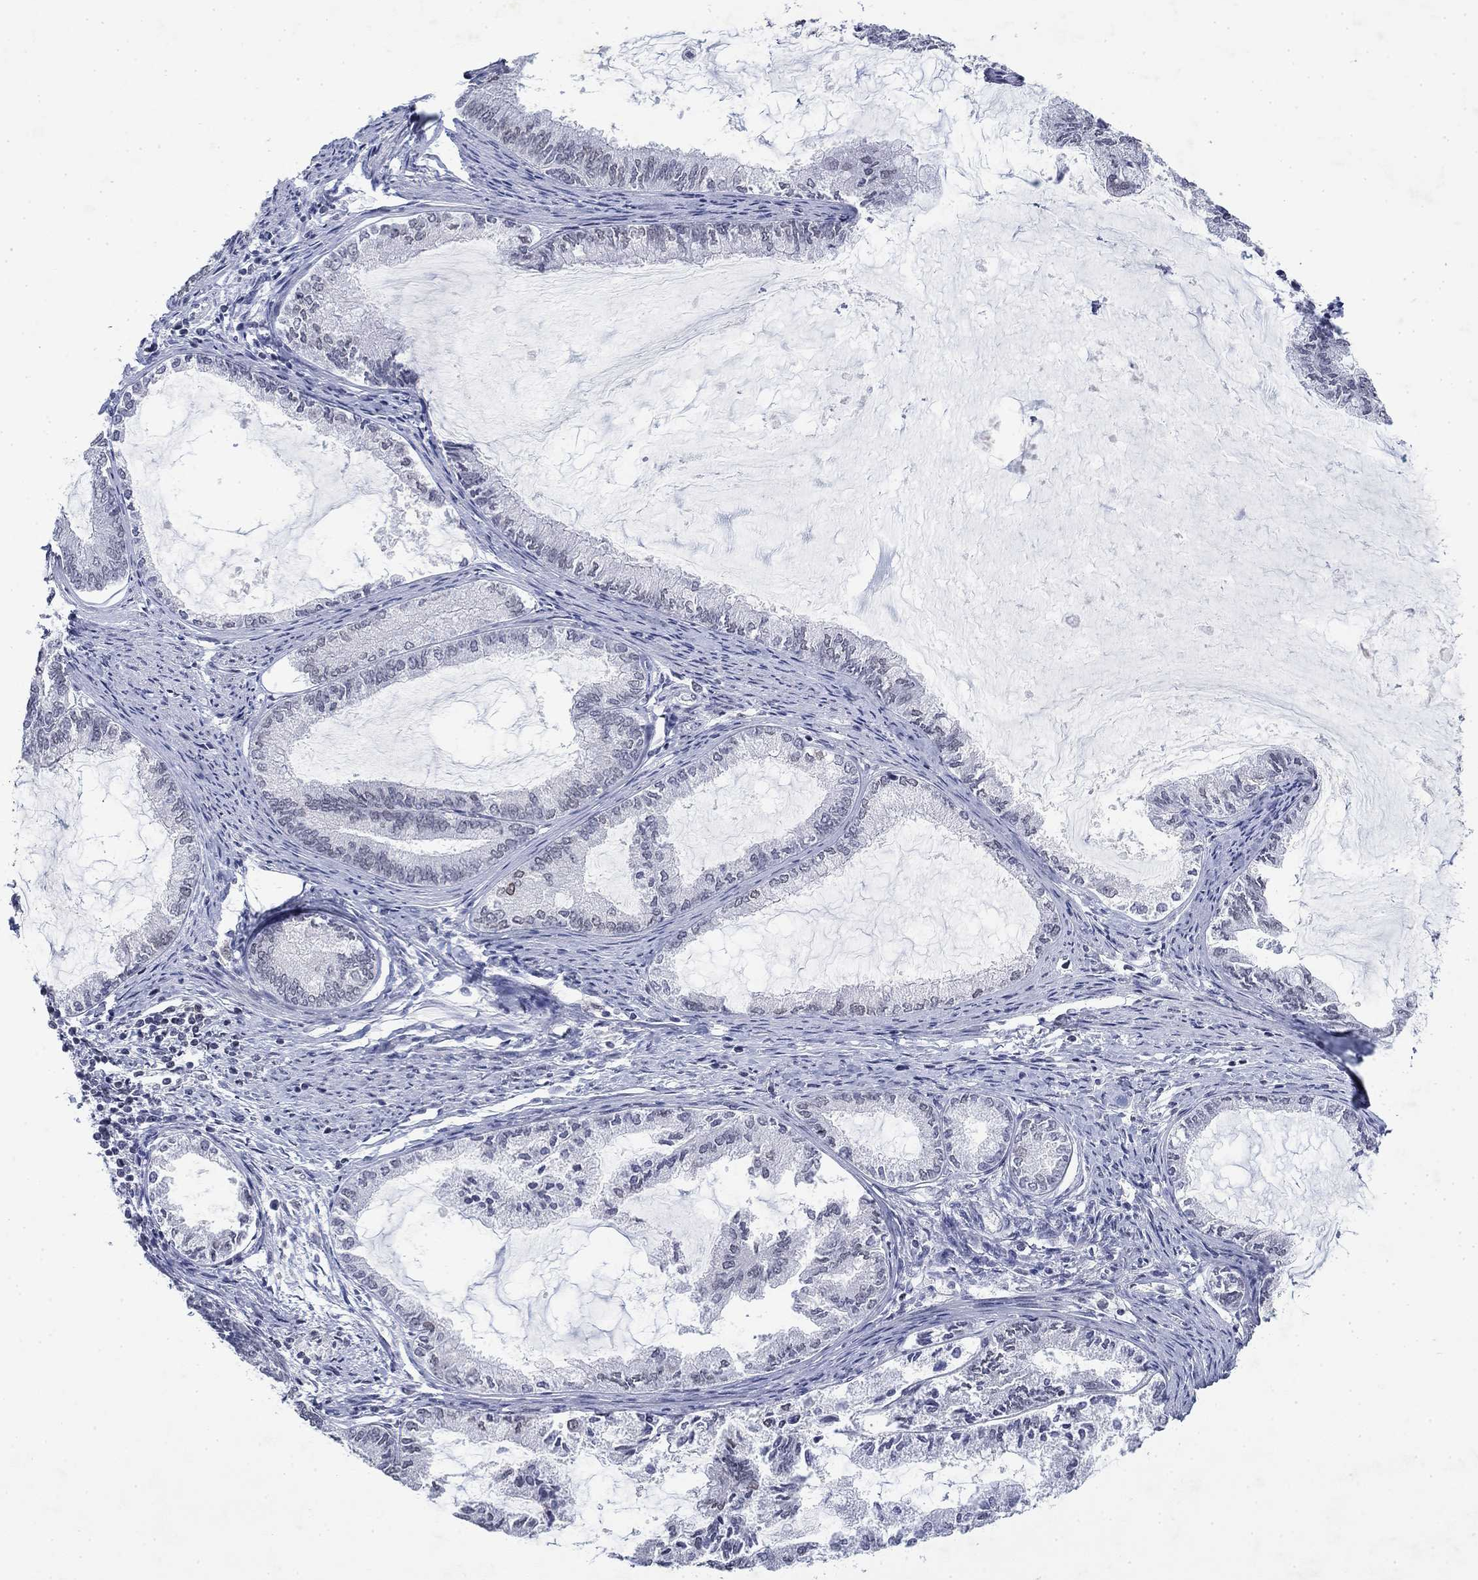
{"staining": {"intensity": "strong", "quantity": "<25%", "location": "cytoplasmic/membranous,nuclear"}, "tissue": "endometrial cancer", "cell_type": "Tumor cells", "image_type": "cancer", "snomed": [{"axis": "morphology", "description": "Adenocarcinoma, NOS"}, {"axis": "topography", "description": "Endometrium"}], "caption": "This is an image of immunohistochemistry (IHC) staining of endometrial adenocarcinoma, which shows strong positivity in the cytoplasmic/membranous and nuclear of tumor cells.", "gene": "TOR1AIP1", "patient": {"sex": "female", "age": 86}}